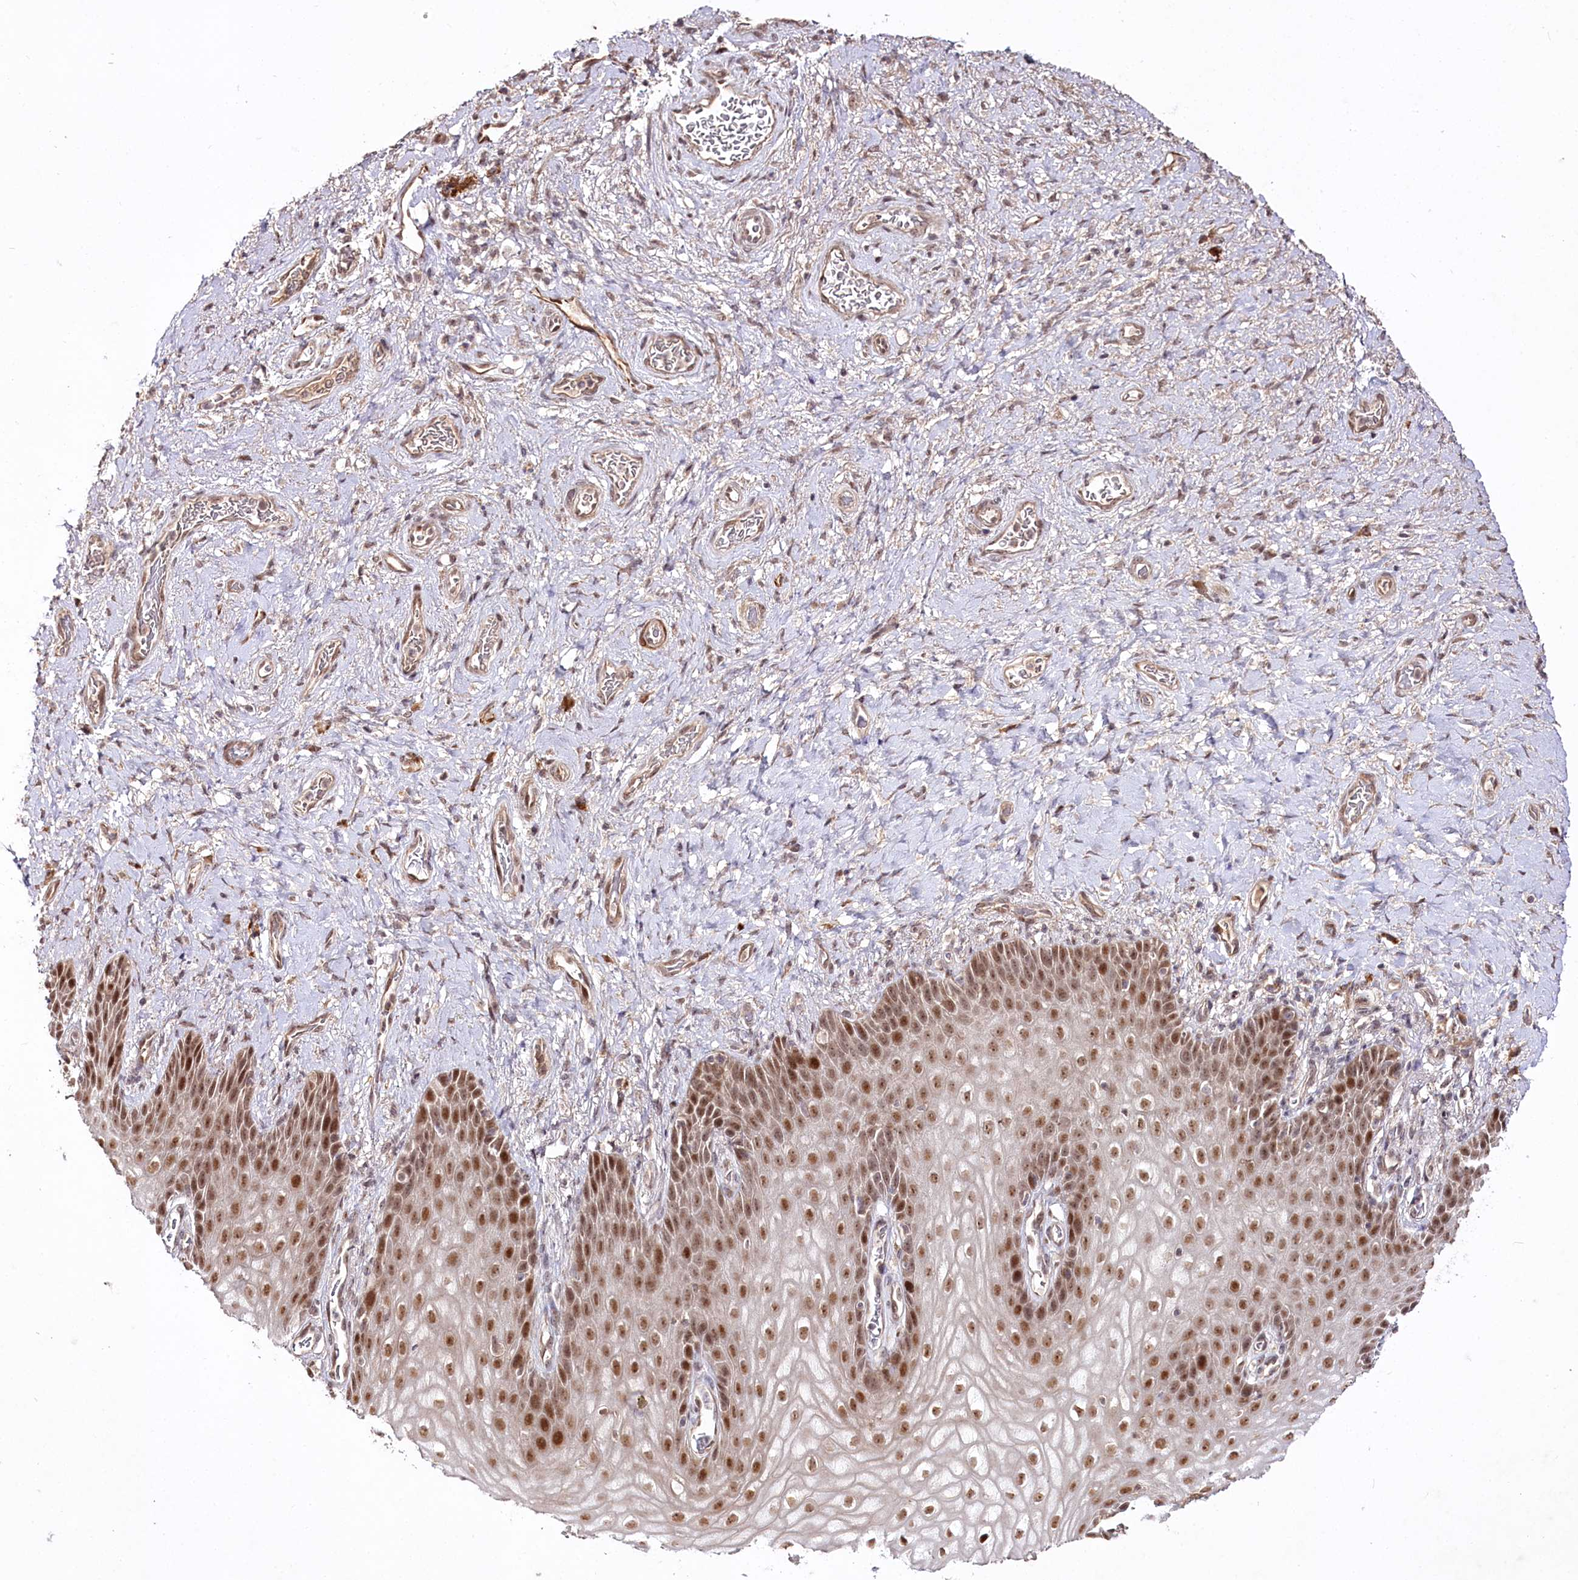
{"staining": {"intensity": "moderate", "quantity": ">75%", "location": "nuclear"}, "tissue": "vagina", "cell_type": "Squamous epithelial cells", "image_type": "normal", "snomed": [{"axis": "morphology", "description": "Normal tissue, NOS"}, {"axis": "topography", "description": "Vagina"}], "caption": "An image of human vagina stained for a protein reveals moderate nuclear brown staining in squamous epithelial cells.", "gene": "DMP1", "patient": {"sex": "female", "age": 60}}